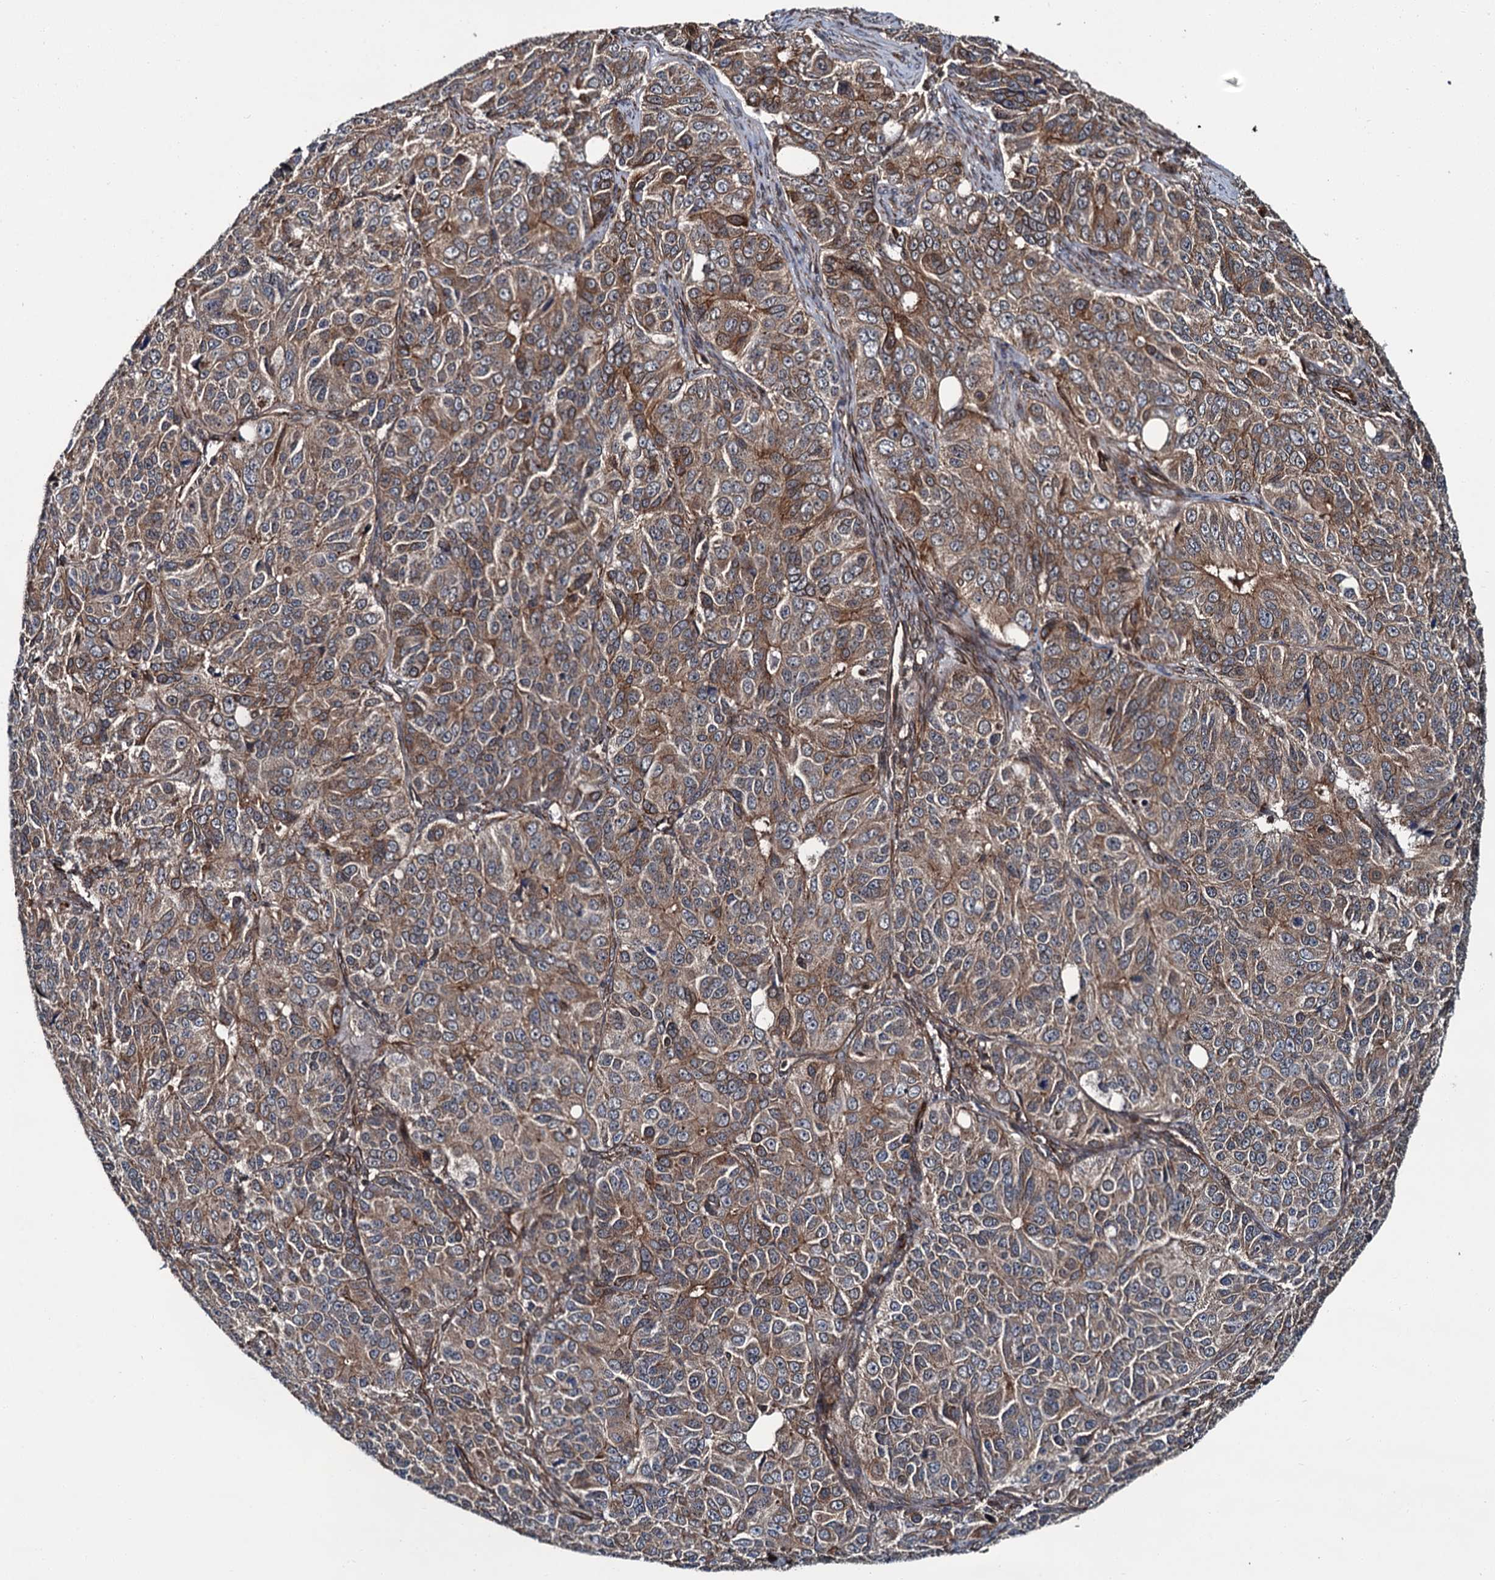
{"staining": {"intensity": "moderate", "quantity": ">75%", "location": "cytoplasmic/membranous"}, "tissue": "ovarian cancer", "cell_type": "Tumor cells", "image_type": "cancer", "snomed": [{"axis": "morphology", "description": "Carcinoma, endometroid"}, {"axis": "topography", "description": "Ovary"}], "caption": "This histopathology image exhibits endometroid carcinoma (ovarian) stained with immunohistochemistry (IHC) to label a protein in brown. The cytoplasmic/membranous of tumor cells show moderate positivity for the protein. Nuclei are counter-stained blue.", "gene": "ZFYVE19", "patient": {"sex": "female", "age": 51}}